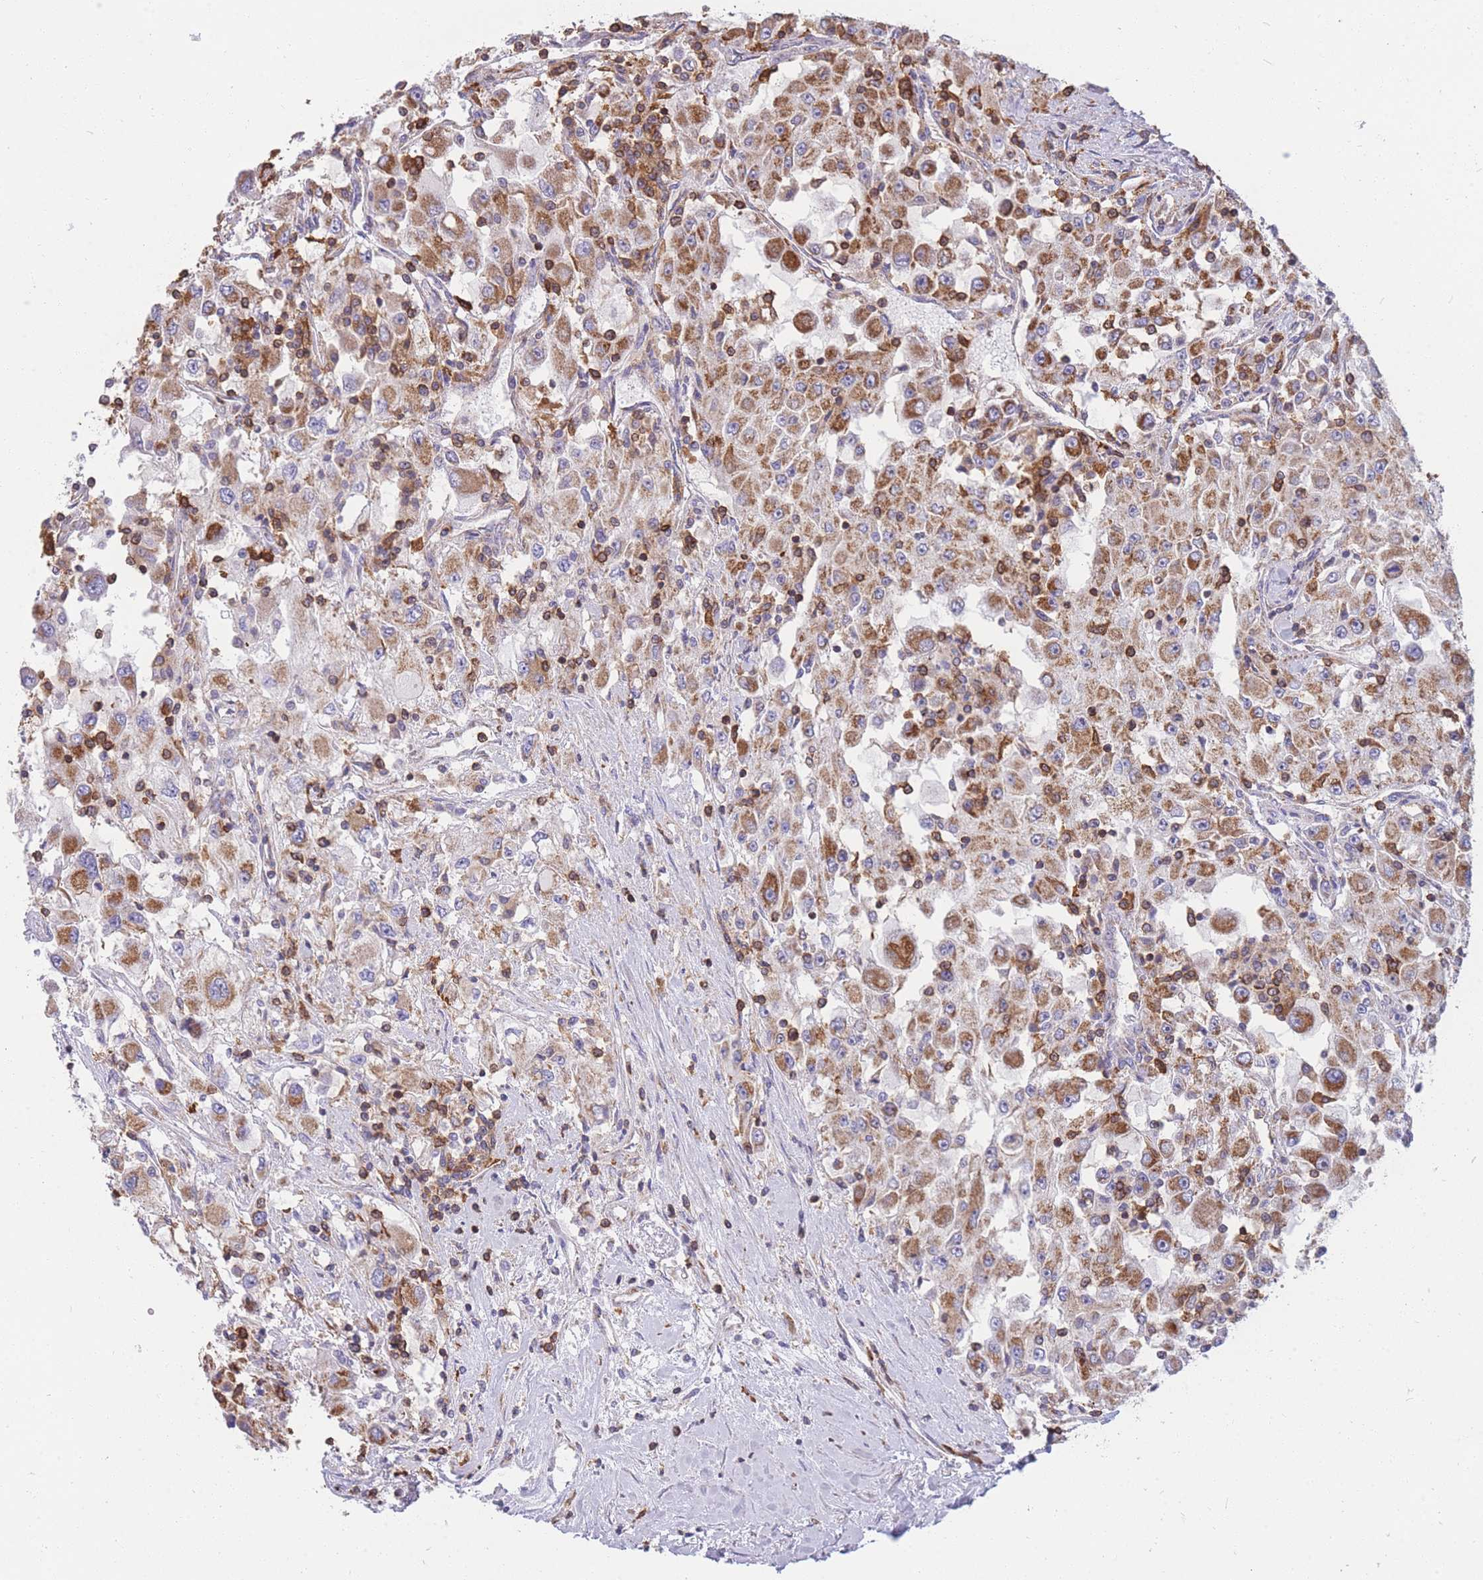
{"staining": {"intensity": "moderate", "quantity": ">75%", "location": "cytoplasmic/membranous"}, "tissue": "renal cancer", "cell_type": "Tumor cells", "image_type": "cancer", "snomed": [{"axis": "morphology", "description": "Adenocarcinoma, NOS"}, {"axis": "topography", "description": "Kidney"}], "caption": "There is medium levels of moderate cytoplasmic/membranous staining in tumor cells of renal cancer, as demonstrated by immunohistochemical staining (brown color).", "gene": "MRPL54", "patient": {"sex": "female", "age": 67}}